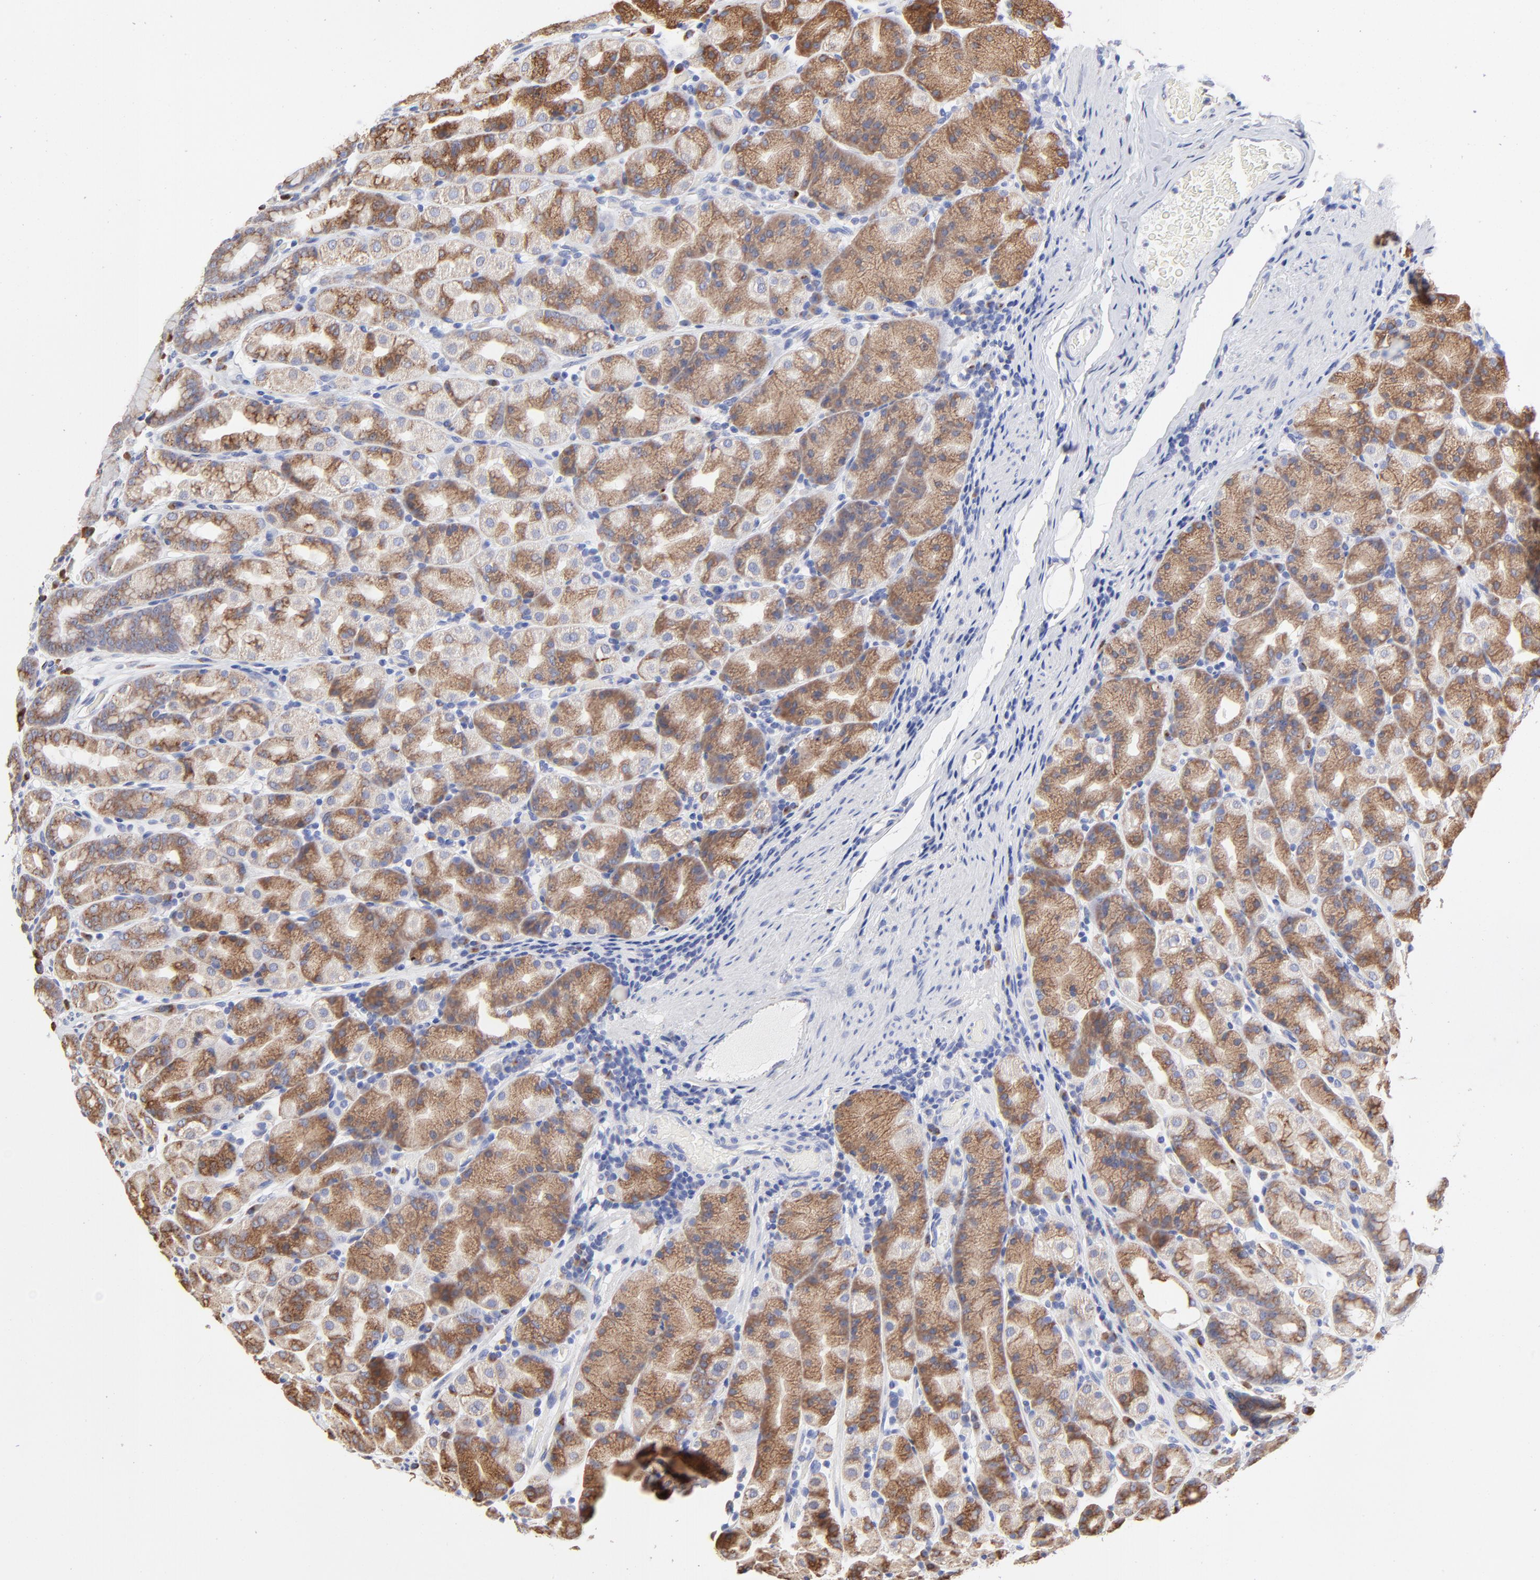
{"staining": {"intensity": "moderate", "quantity": ">75%", "location": "cytoplasmic/membranous"}, "tissue": "stomach", "cell_type": "Glandular cells", "image_type": "normal", "snomed": [{"axis": "morphology", "description": "Normal tissue, NOS"}, {"axis": "topography", "description": "Stomach, upper"}], "caption": "High-power microscopy captured an immunohistochemistry (IHC) histopathology image of unremarkable stomach, revealing moderate cytoplasmic/membranous expression in approximately >75% of glandular cells.", "gene": "LMAN1", "patient": {"sex": "male", "age": 68}}